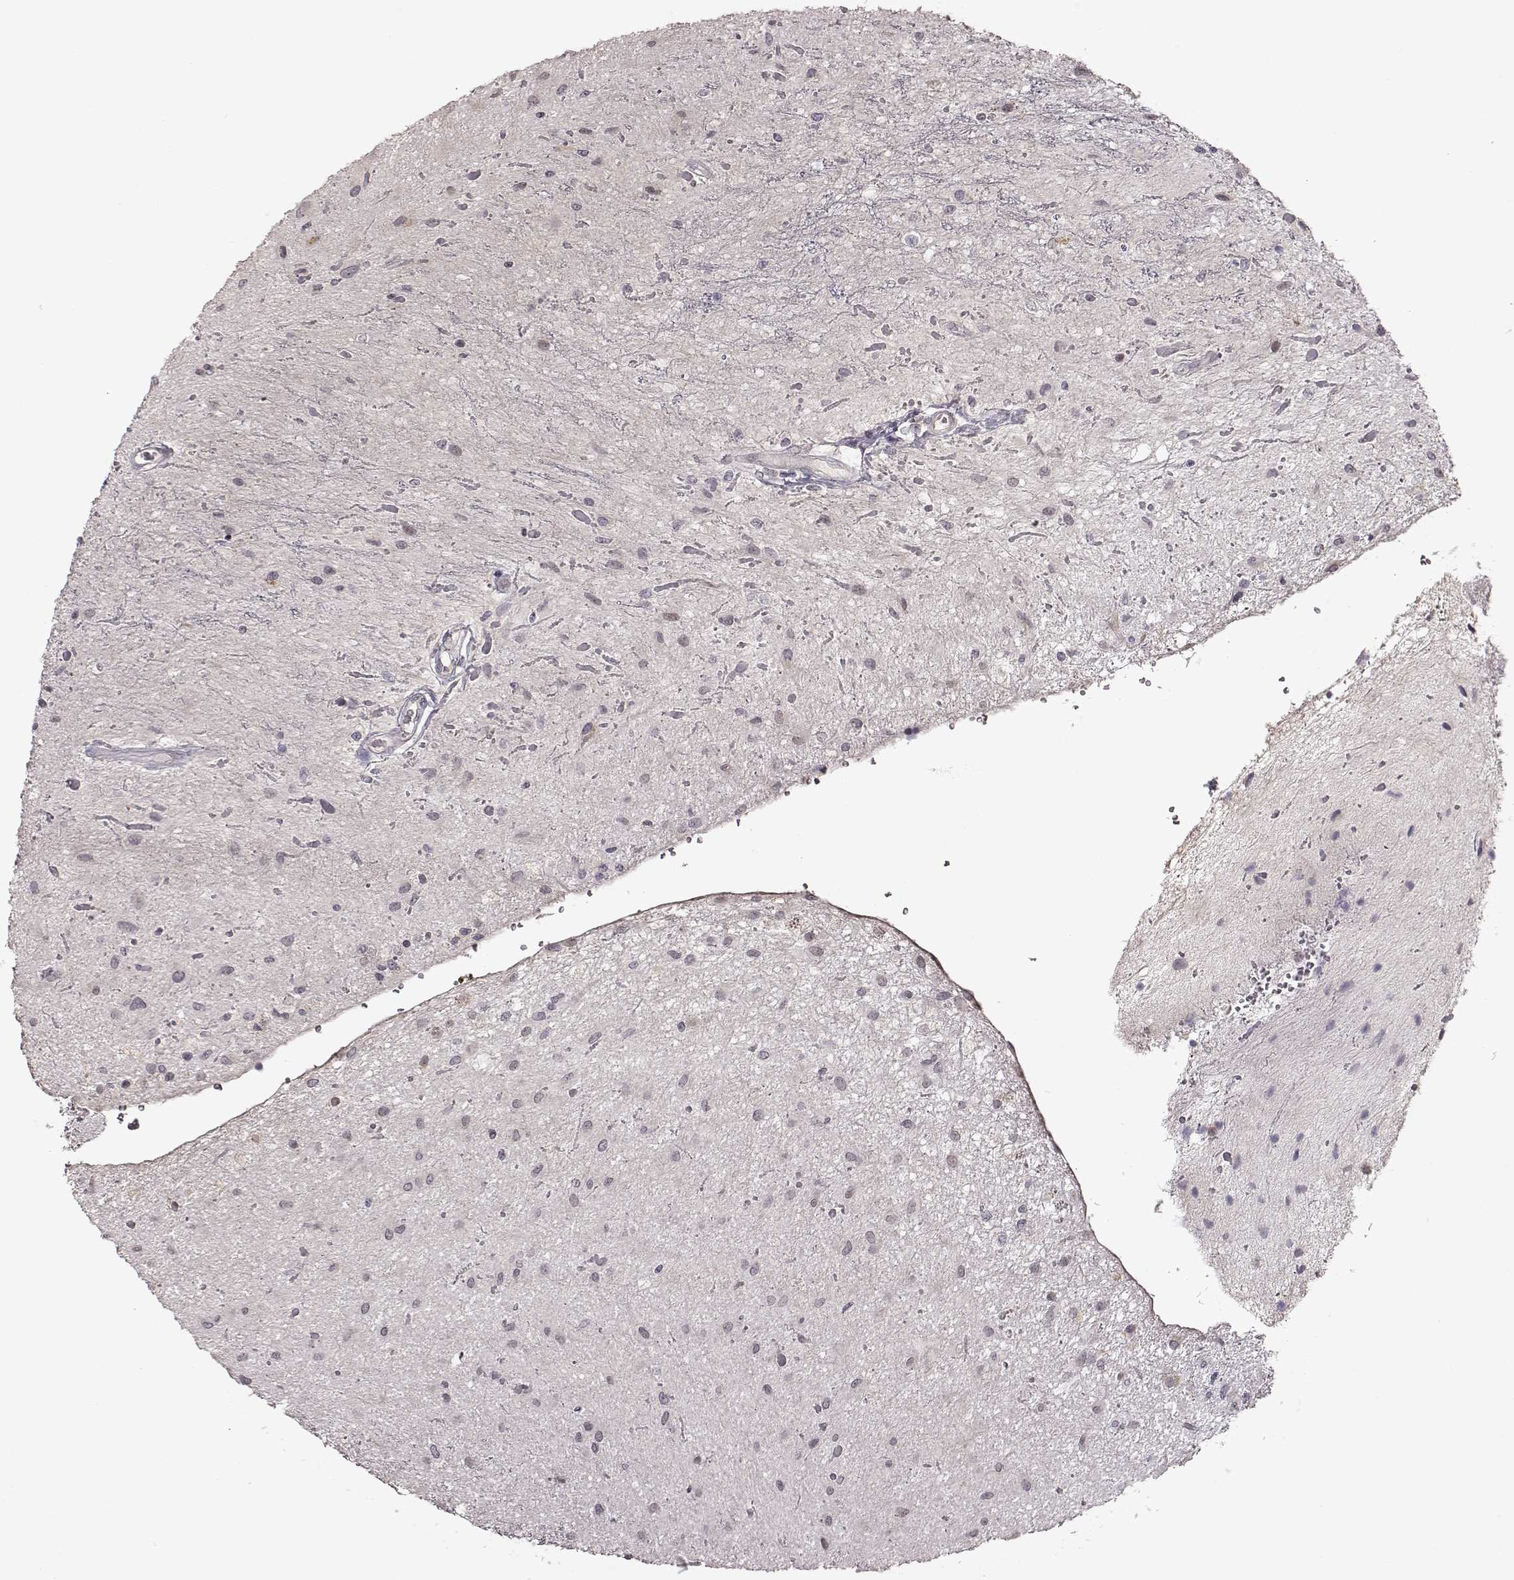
{"staining": {"intensity": "negative", "quantity": "none", "location": "none"}, "tissue": "glioma", "cell_type": "Tumor cells", "image_type": "cancer", "snomed": [{"axis": "morphology", "description": "Glioma, malignant, Low grade"}, {"axis": "topography", "description": "Cerebellum"}], "caption": "Tumor cells are negative for brown protein staining in glioma.", "gene": "CRB1", "patient": {"sex": "female", "age": 14}}